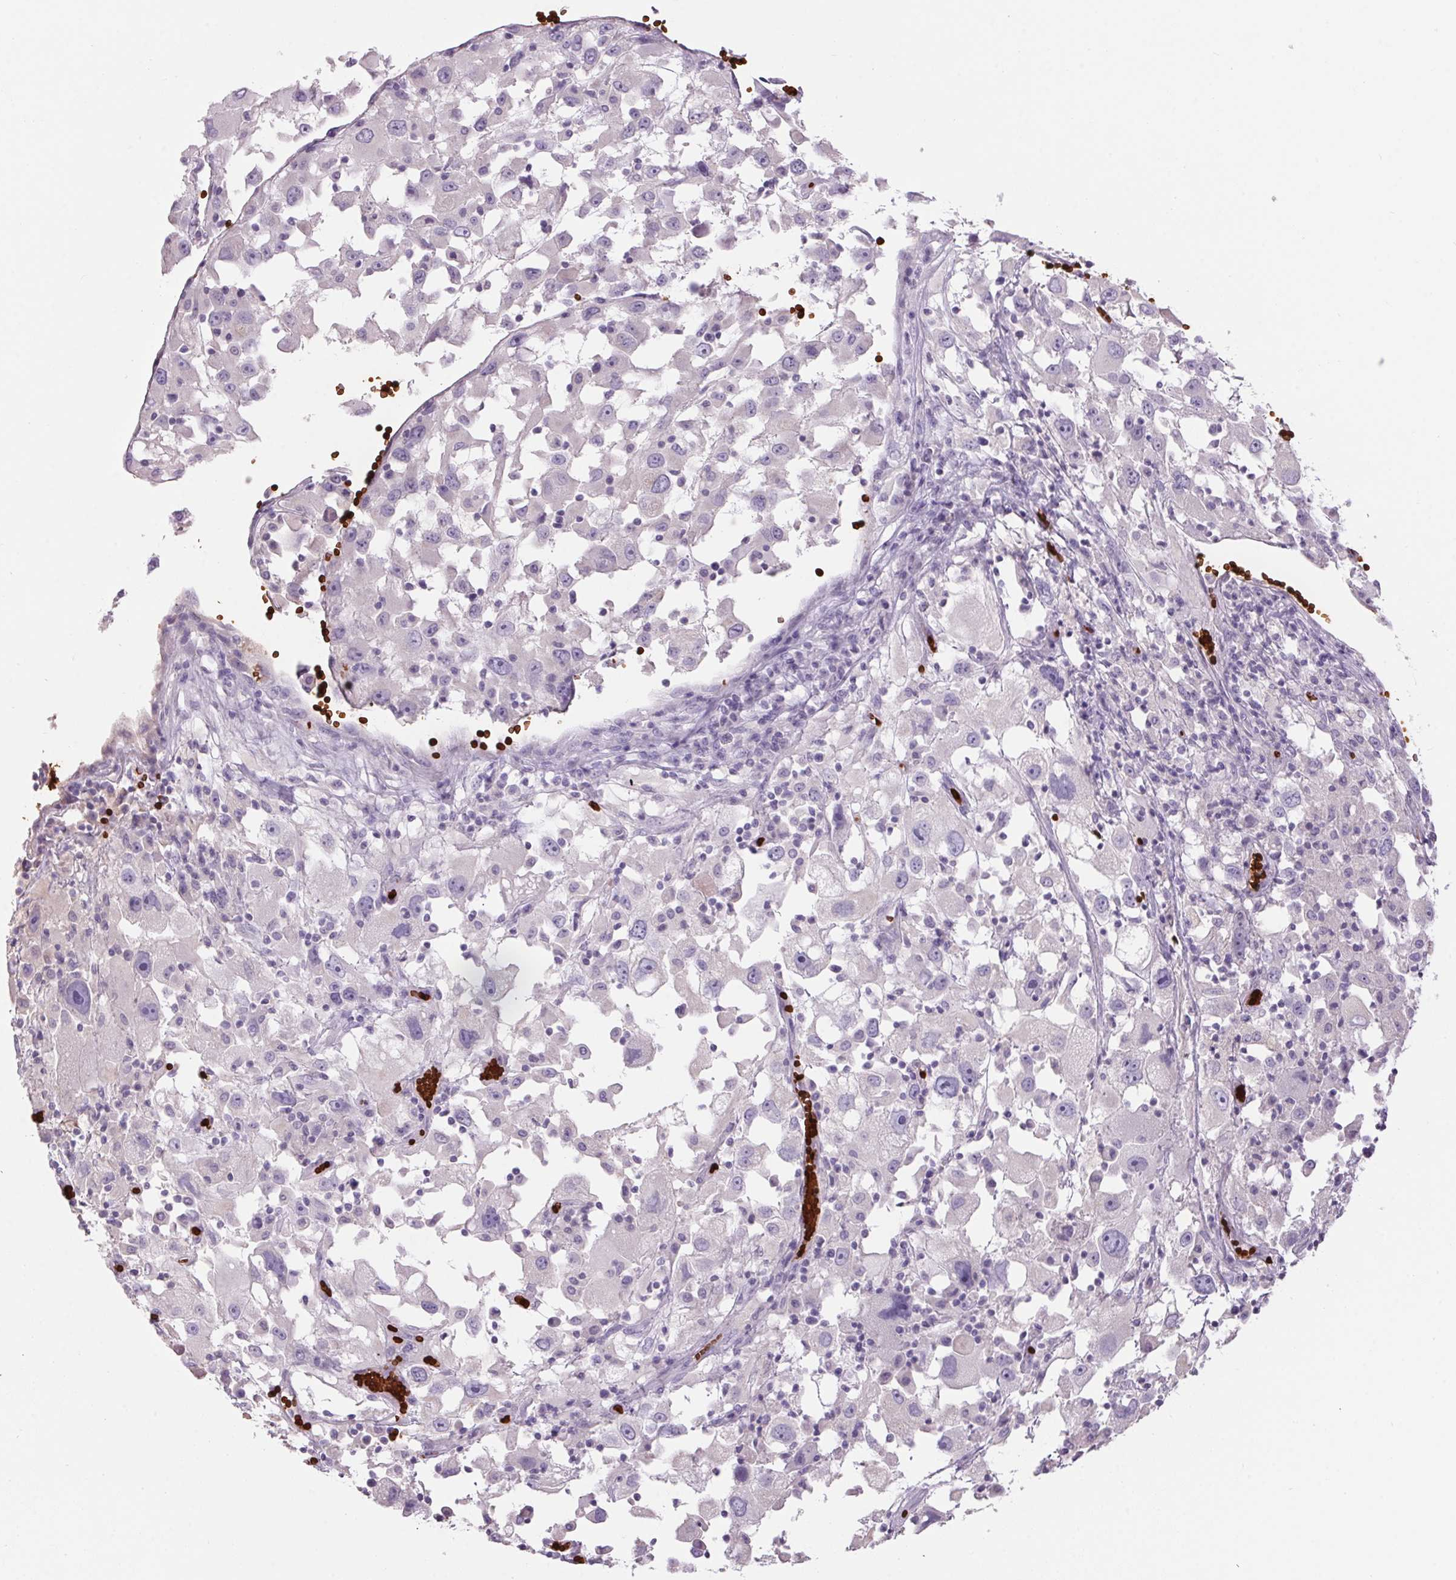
{"staining": {"intensity": "negative", "quantity": "none", "location": "none"}, "tissue": "melanoma", "cell_type": "Tumor cells", "image_type": "cancer", "snomed": [{"axis": "morphology", "description": "Malignant melanoma, Metastatic site"}, {"axis": "topography", "description": "Soft tissue"}], "caption": "Immunohistochemical staining of human malignant melanoma (metastatic site) reveals no significant expression in tumor cells.", "gene": "HBQ1", "patient": {"sex": "male", "age": 50}}